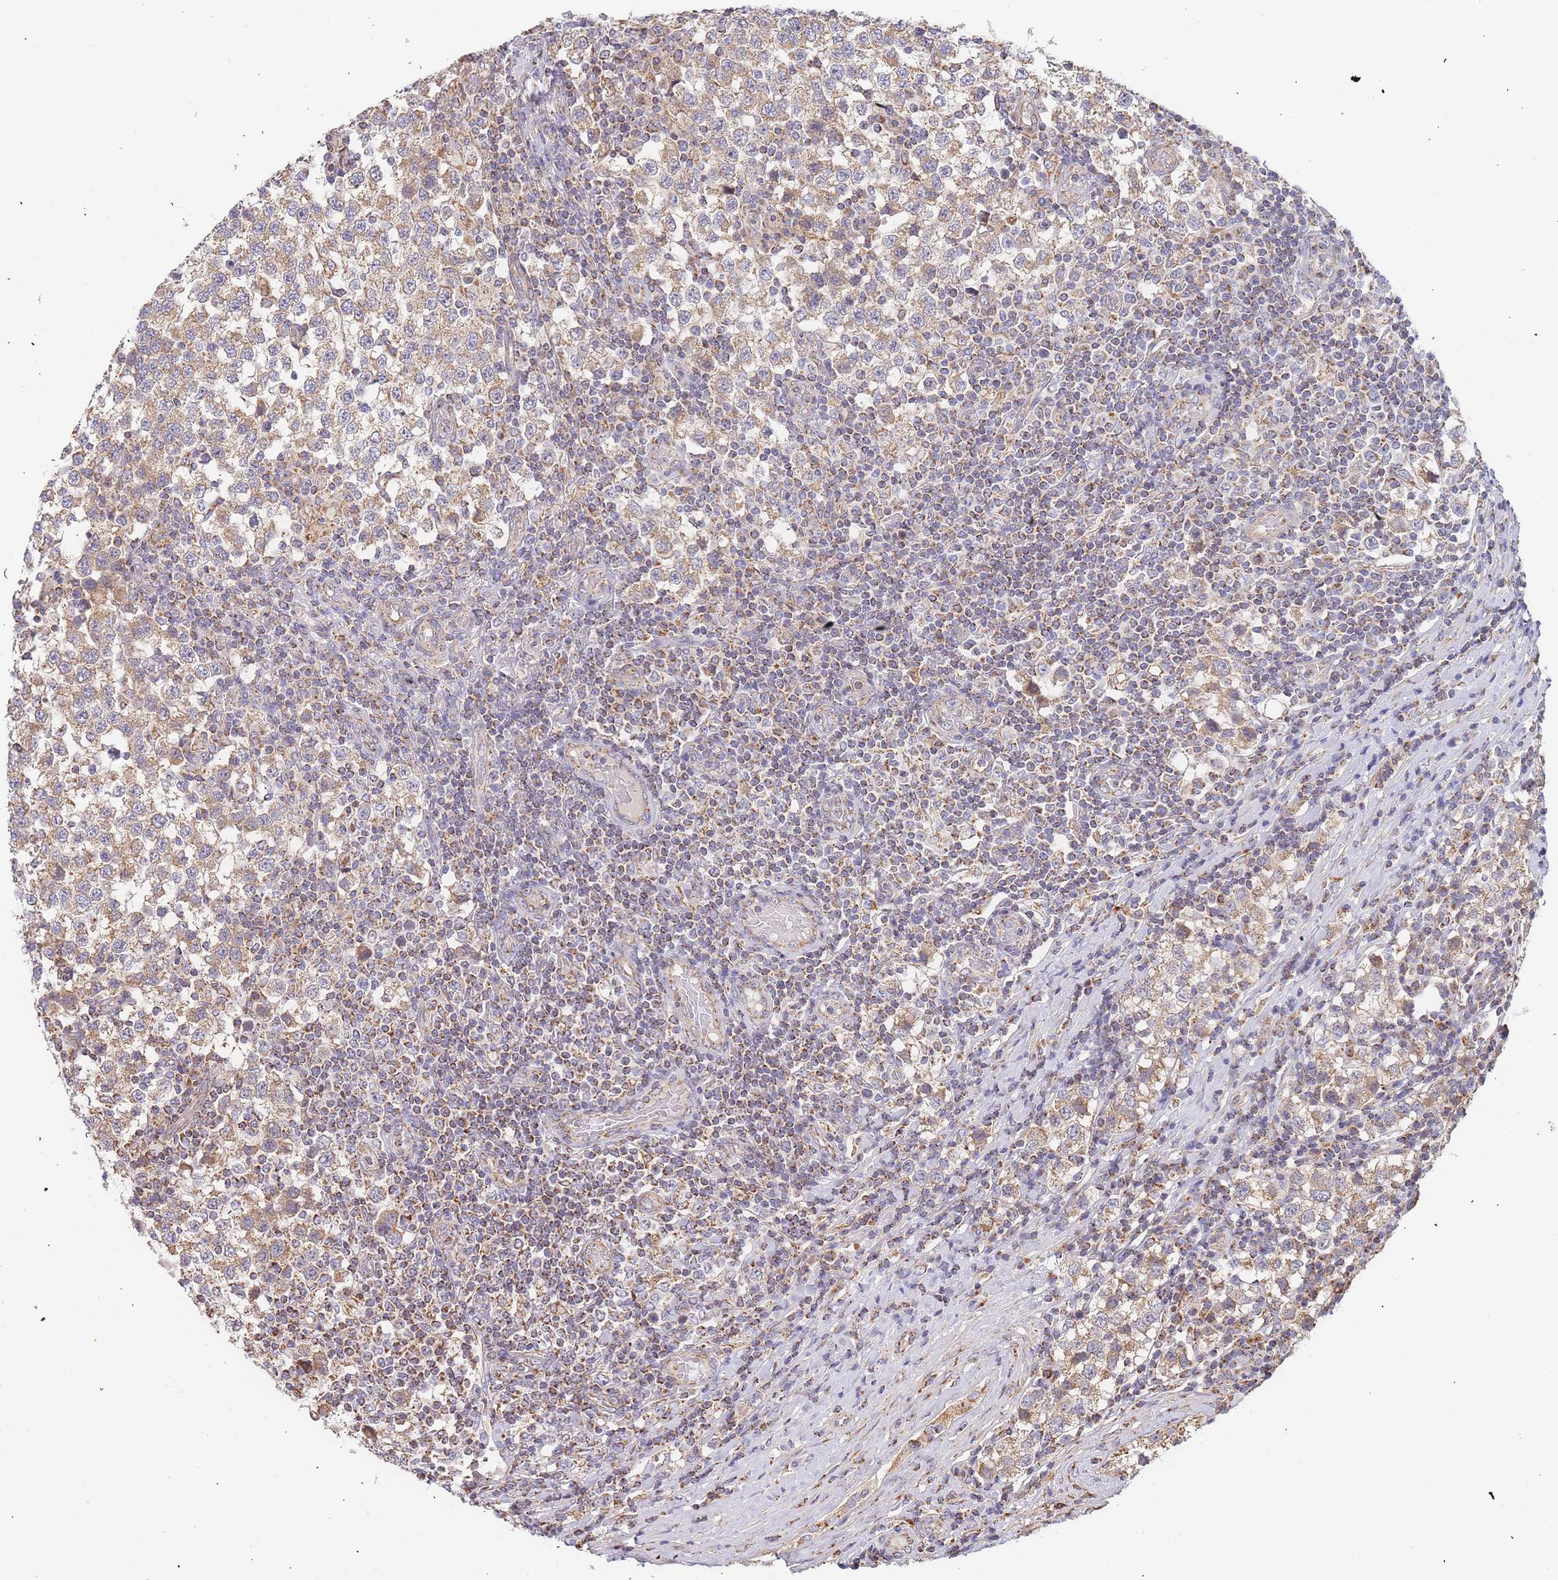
{"staining": {"intensity": "moderate", "quantity": ">75%", "location": "cytoplasmic/membranous"}, "tissue": "testis cancer", "cell_type": "Tumor cells", "image_type": "cancer", "snomed": [{"axis": "morphology", "description": "Seminoma, NOS"}, {"axis": "topography", "description": "Testis"}], "caption": "Immunohistochemistry staining of testis cancer, which shows medium levels of moderate cytoplasmic/membranous positivity in about >75% of tumor cells indicating moderate cytoplasmic/membranous protein staining. The staining was performed using DAB (brown) for protein detection and nuclei were counterstained in hematoxylin (blue).", "gene": "ADCY9", "patient": {"sex": "male", "age": 34}}